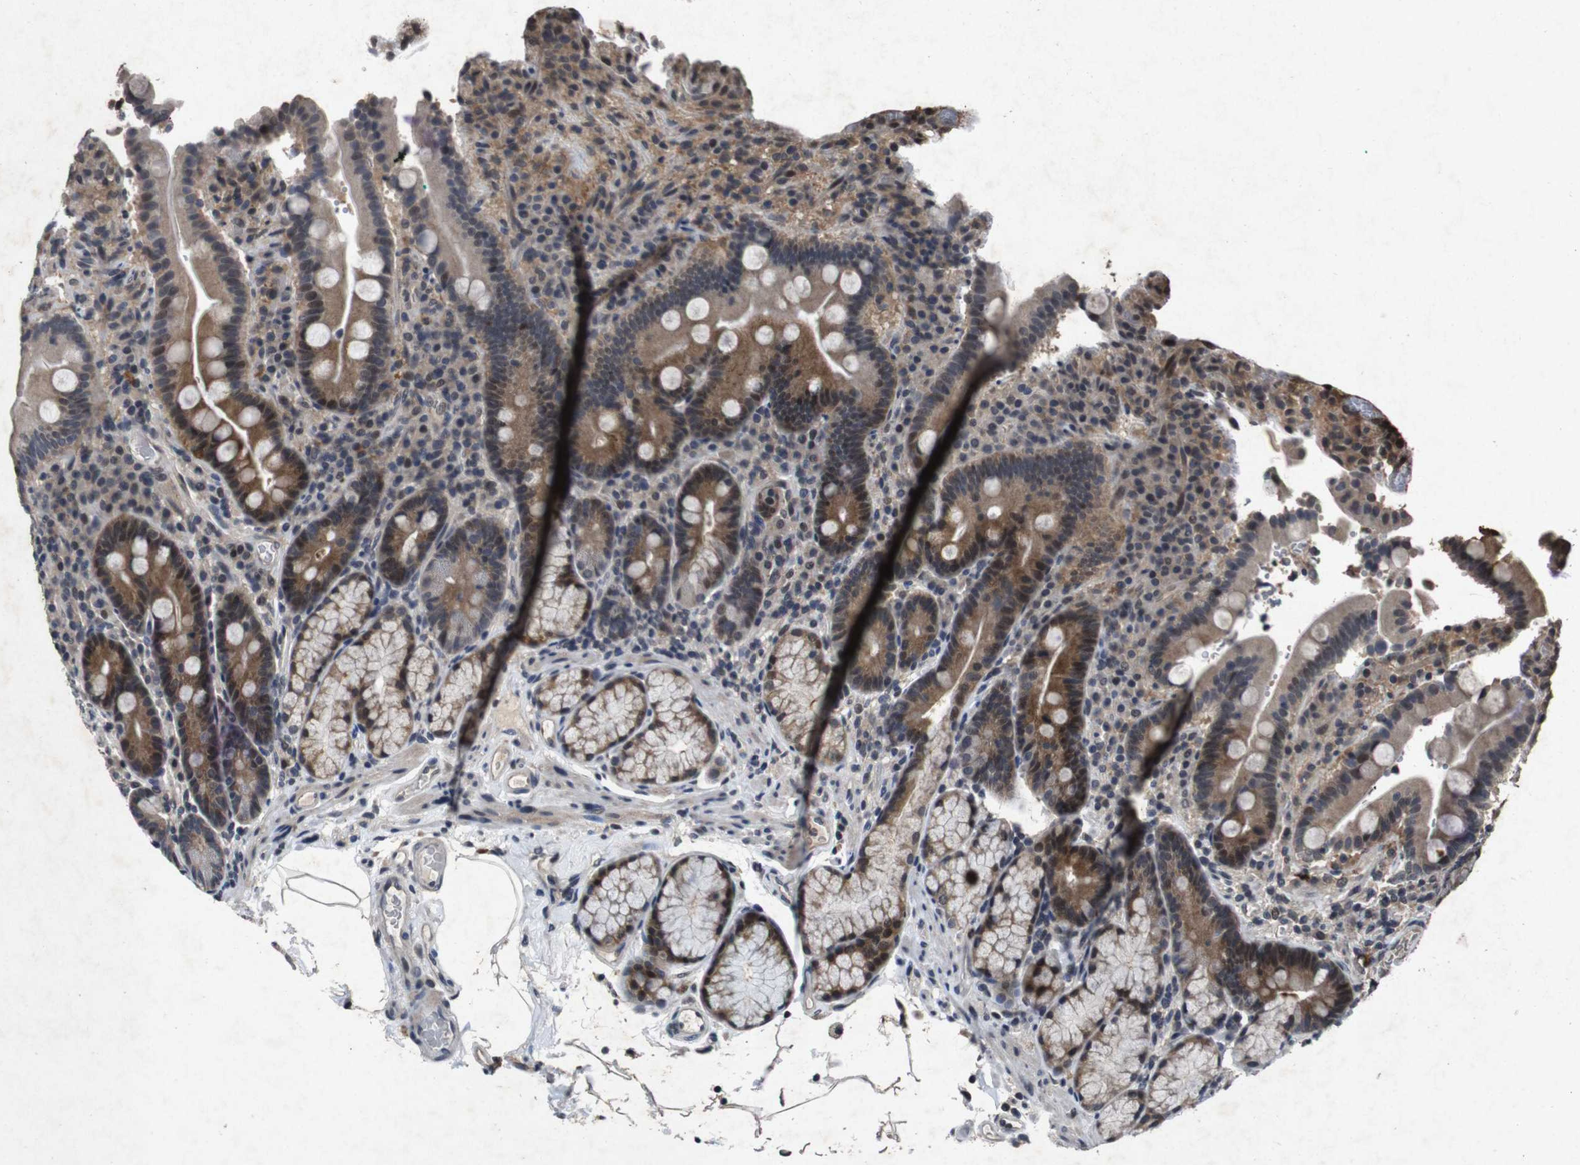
{"staining": {"intensity": "moderate", "quantity": "25%-75%", "location": "cytoplasmic/membranous"}, "tissue": "duodenum", "cell_type": "Glandular cells", "image_type": "normal", "snomed": [{"axis": "morphology", "description": "Normal tissue, NOS"}, {"axis": "topography", "description": "Small intestine, NOS"}], "caption": "Protein expression analysis of normal human duodenum reveals moderate cytoplasmic/membranous positivity in approximately 25%-75% of glandular cells.", "gene": "AKT3", "patient": {"sex": "female", "age": 71}}